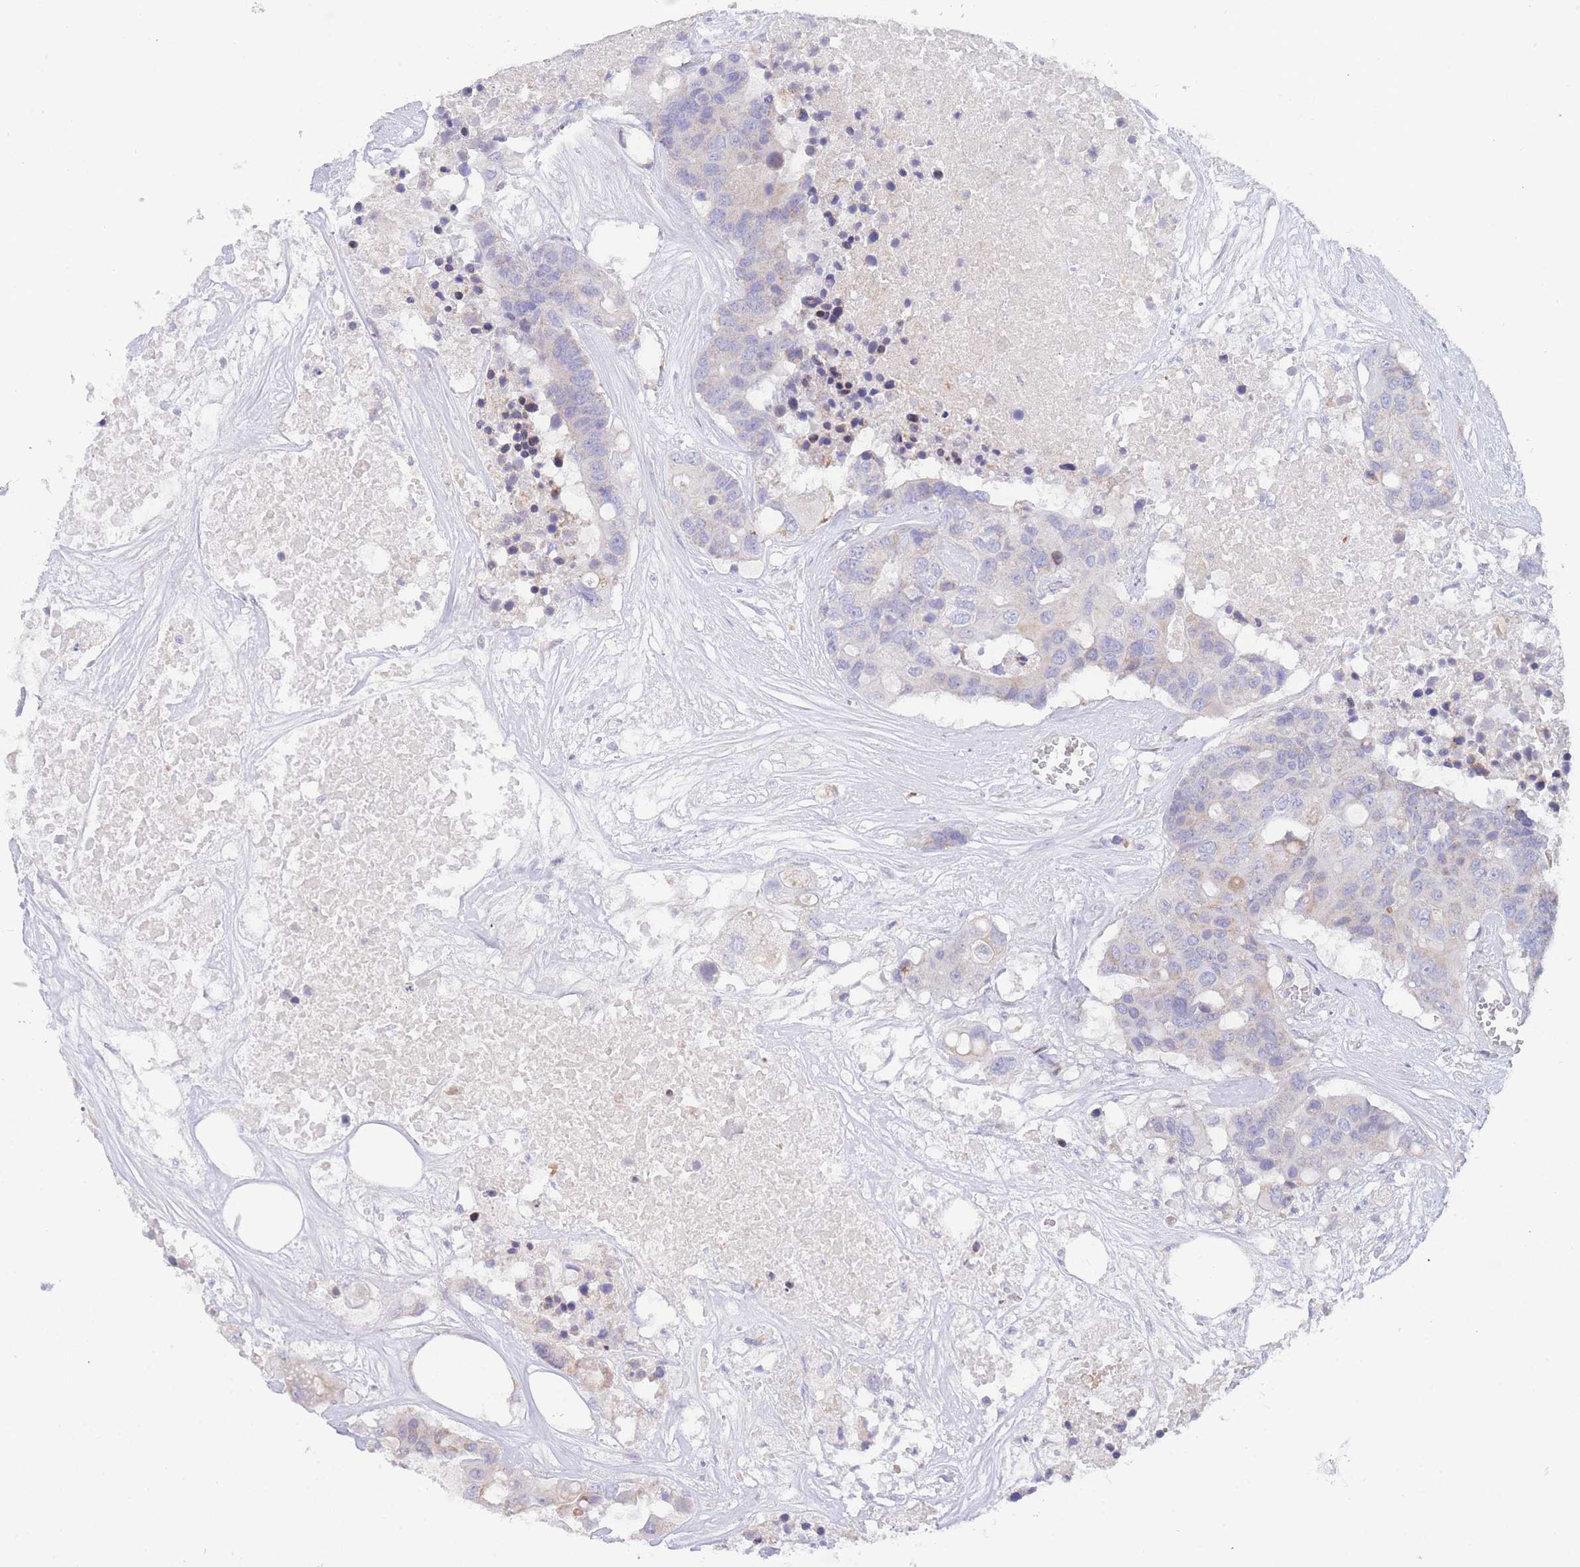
{"staining": {"intensity": "negative", "quantity": "none", "location": "none"}, "tissue": "colorectal cancer", "cell_type": "Tumor cells", "image_type": "cancer", "snomed": [{"axis": "morphology", "description": "Adenocarcinoma, NOS"}, {"axis": "topography", "description": "Colon"}], "caption": "The photomicrograph shows no staining of tumor cells in colorectal adenocarcinoma.", "gene": "GPAM", "patient": {"sex": "male", "age": 77}}